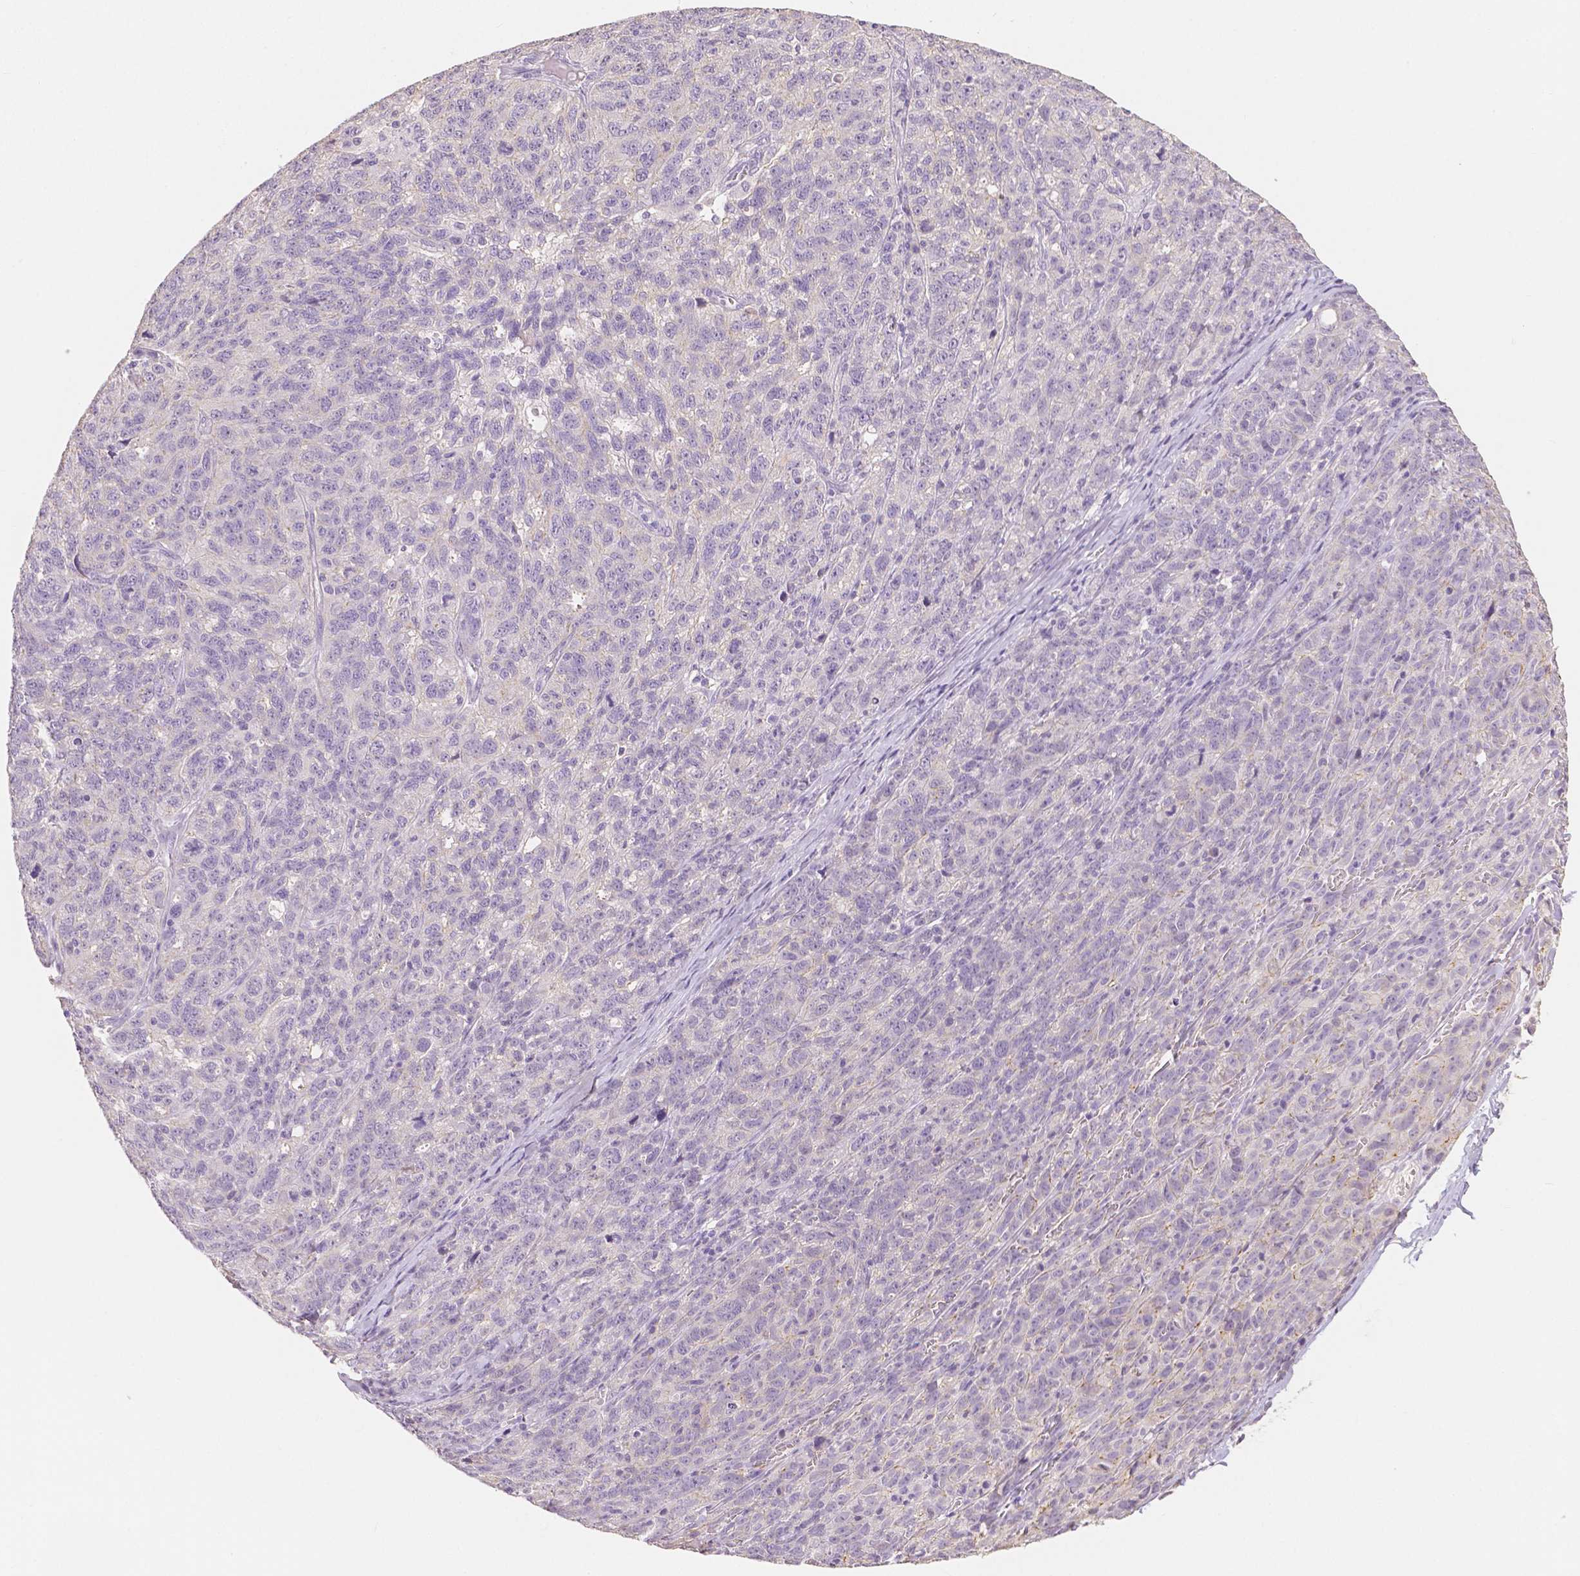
{"staining": {"intensity": "negative", "quantity": "none", "location": "none"}, "tissue": "ovarian cancer", "cell_type": "Tumor cells", "image_type": "cancer", "snomed": [{"axis": "morphology", "description": "Cystadenocarcinoma, serous, NOS"}, {"axis": "topography", "description": "Ovary"}], "caption": "Tumor cells are negative for protein expression in human ovarian cancer (serous cystadenocarcinoma).", "gene": "OCLN", "patient": {"sex": "female", "age": 71}}